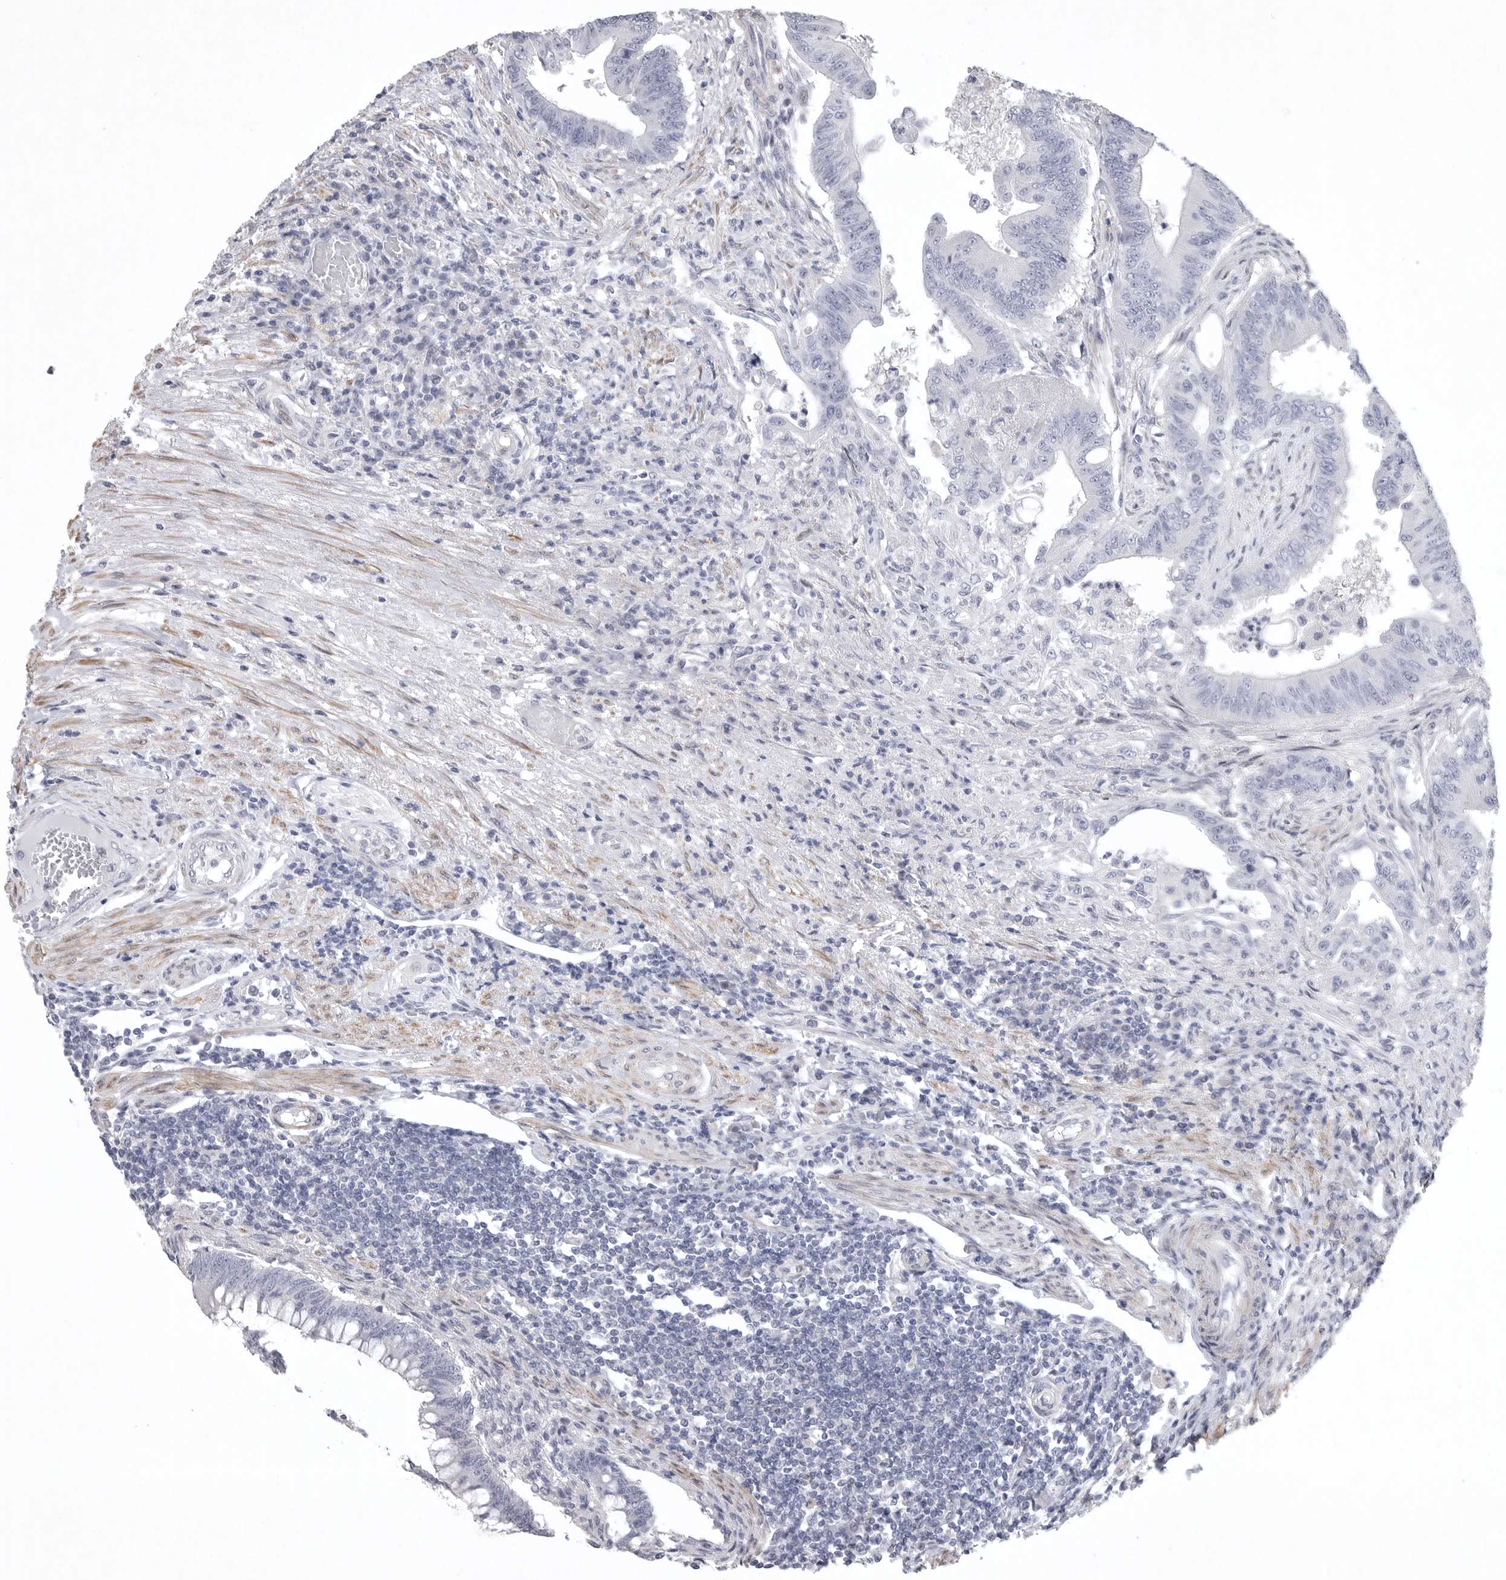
{"staining": {"intensity": "negative", "quantity": "none", "location": "none"}, "tissue": "colorectal cancer", "cell_type": "Tumor cells", "image_type": "cancer", "snomed": [{"axis": "morphology", "description": "Adenoma, NOS"}, {"axis": "morphology", "description": "Adenocarcinoma, NOS"}, {"axis": "topography", "description": "Colon"}], "caption": "Photomicrograph shows no protein staining in tumor cells of colorectal cancer (adenocarcinoma) tissue.", "gene": "TNR", "patient": {"sex": "male", "age": 79}}